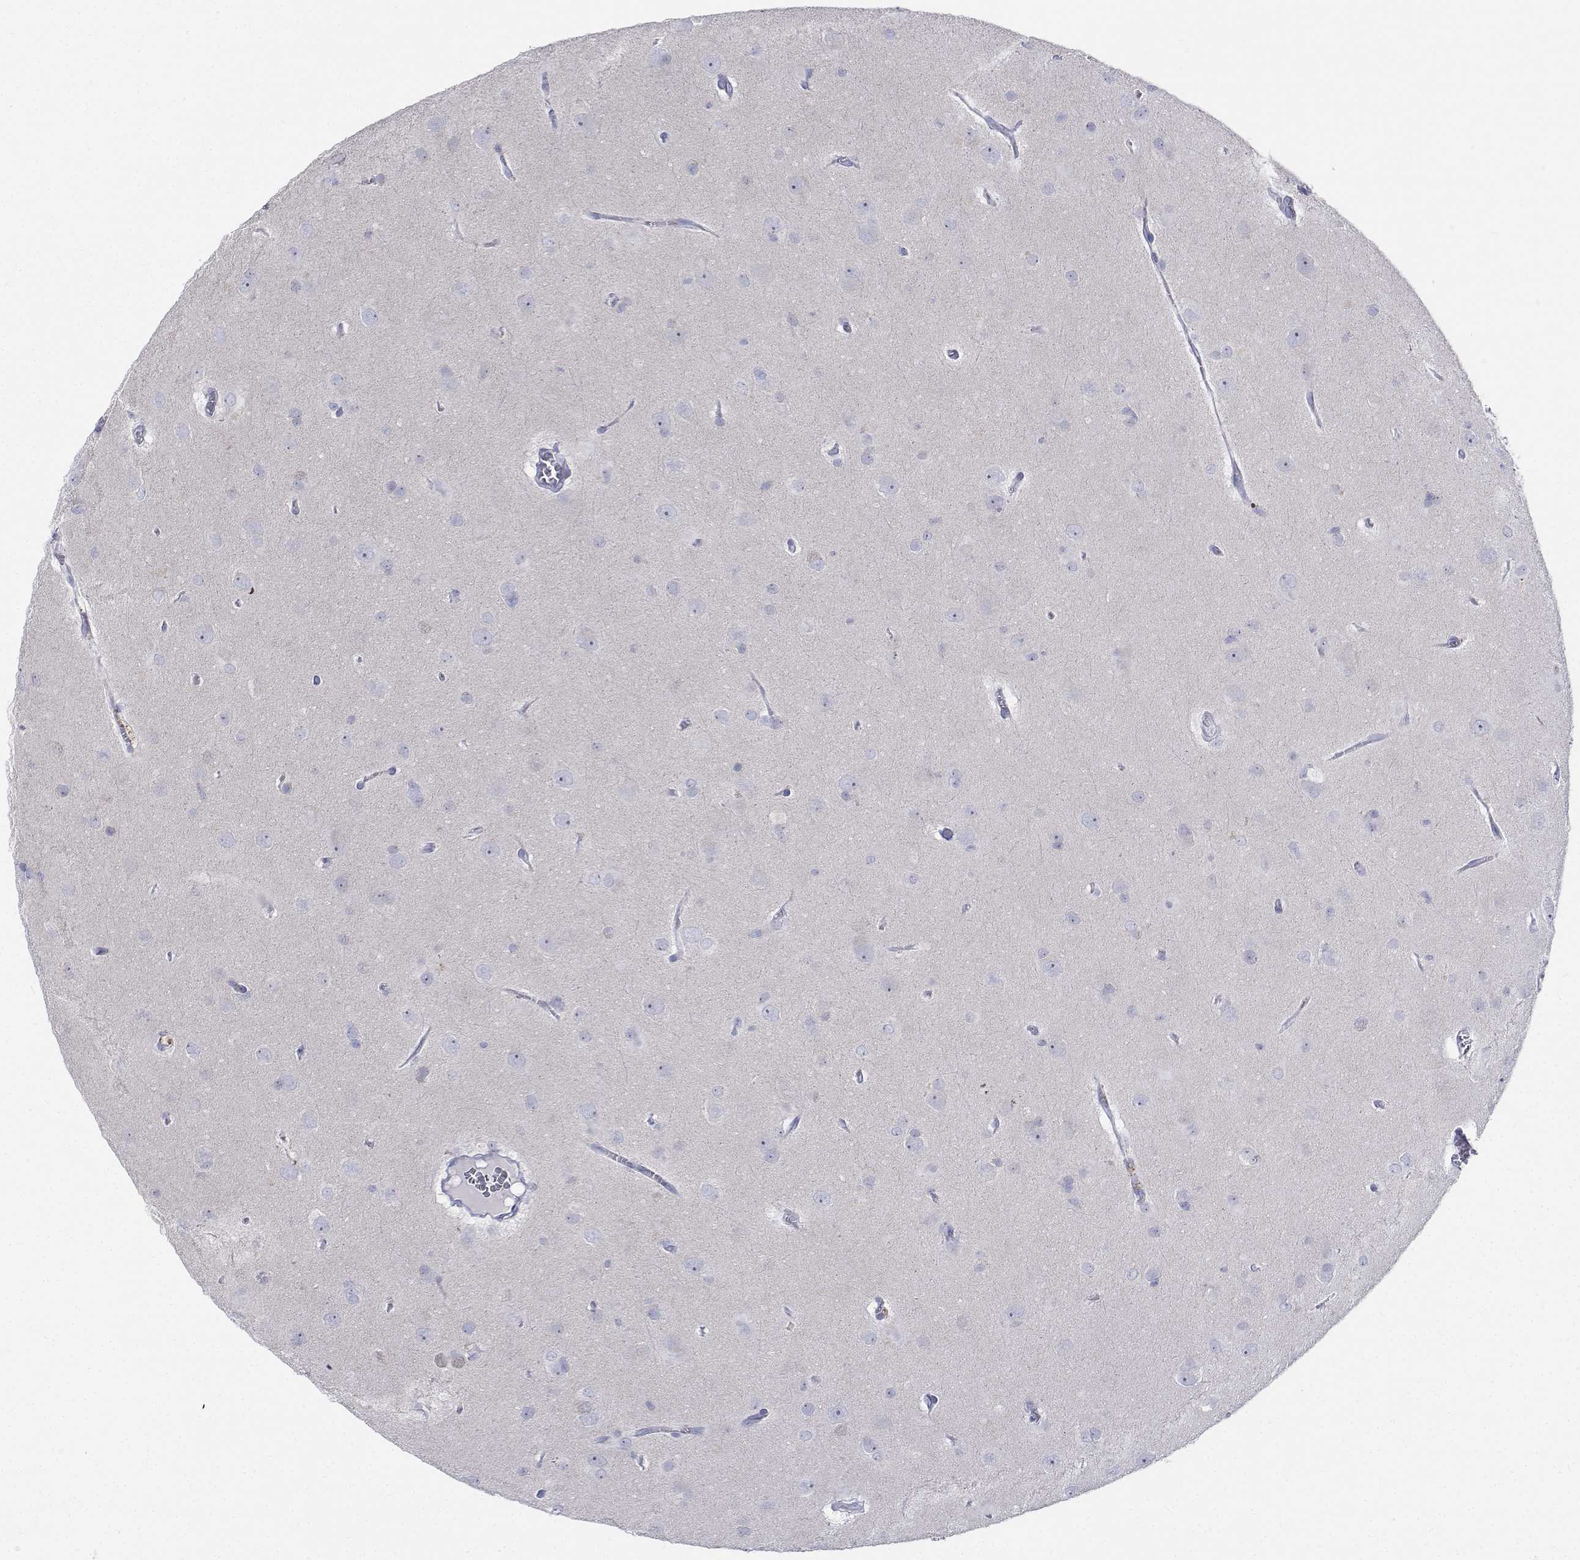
{"staining": {"intensity": "negative", "quantity": "none", "location": "none"}, "tissue": "glioma", "cell_type": "Tumor cells", "image_type": "cancer", "snomed": [{"axis": "morphology", "description": "Glioma, malignant, Low grade"}, {"axis": "topography", "description": "Brain"}], "caption": "Glioma was stained to show a protein in brown. There is no significant expression in tumor cells.", "gene": "CDHR3", "patient": {"sex": "male", "age": 58}}